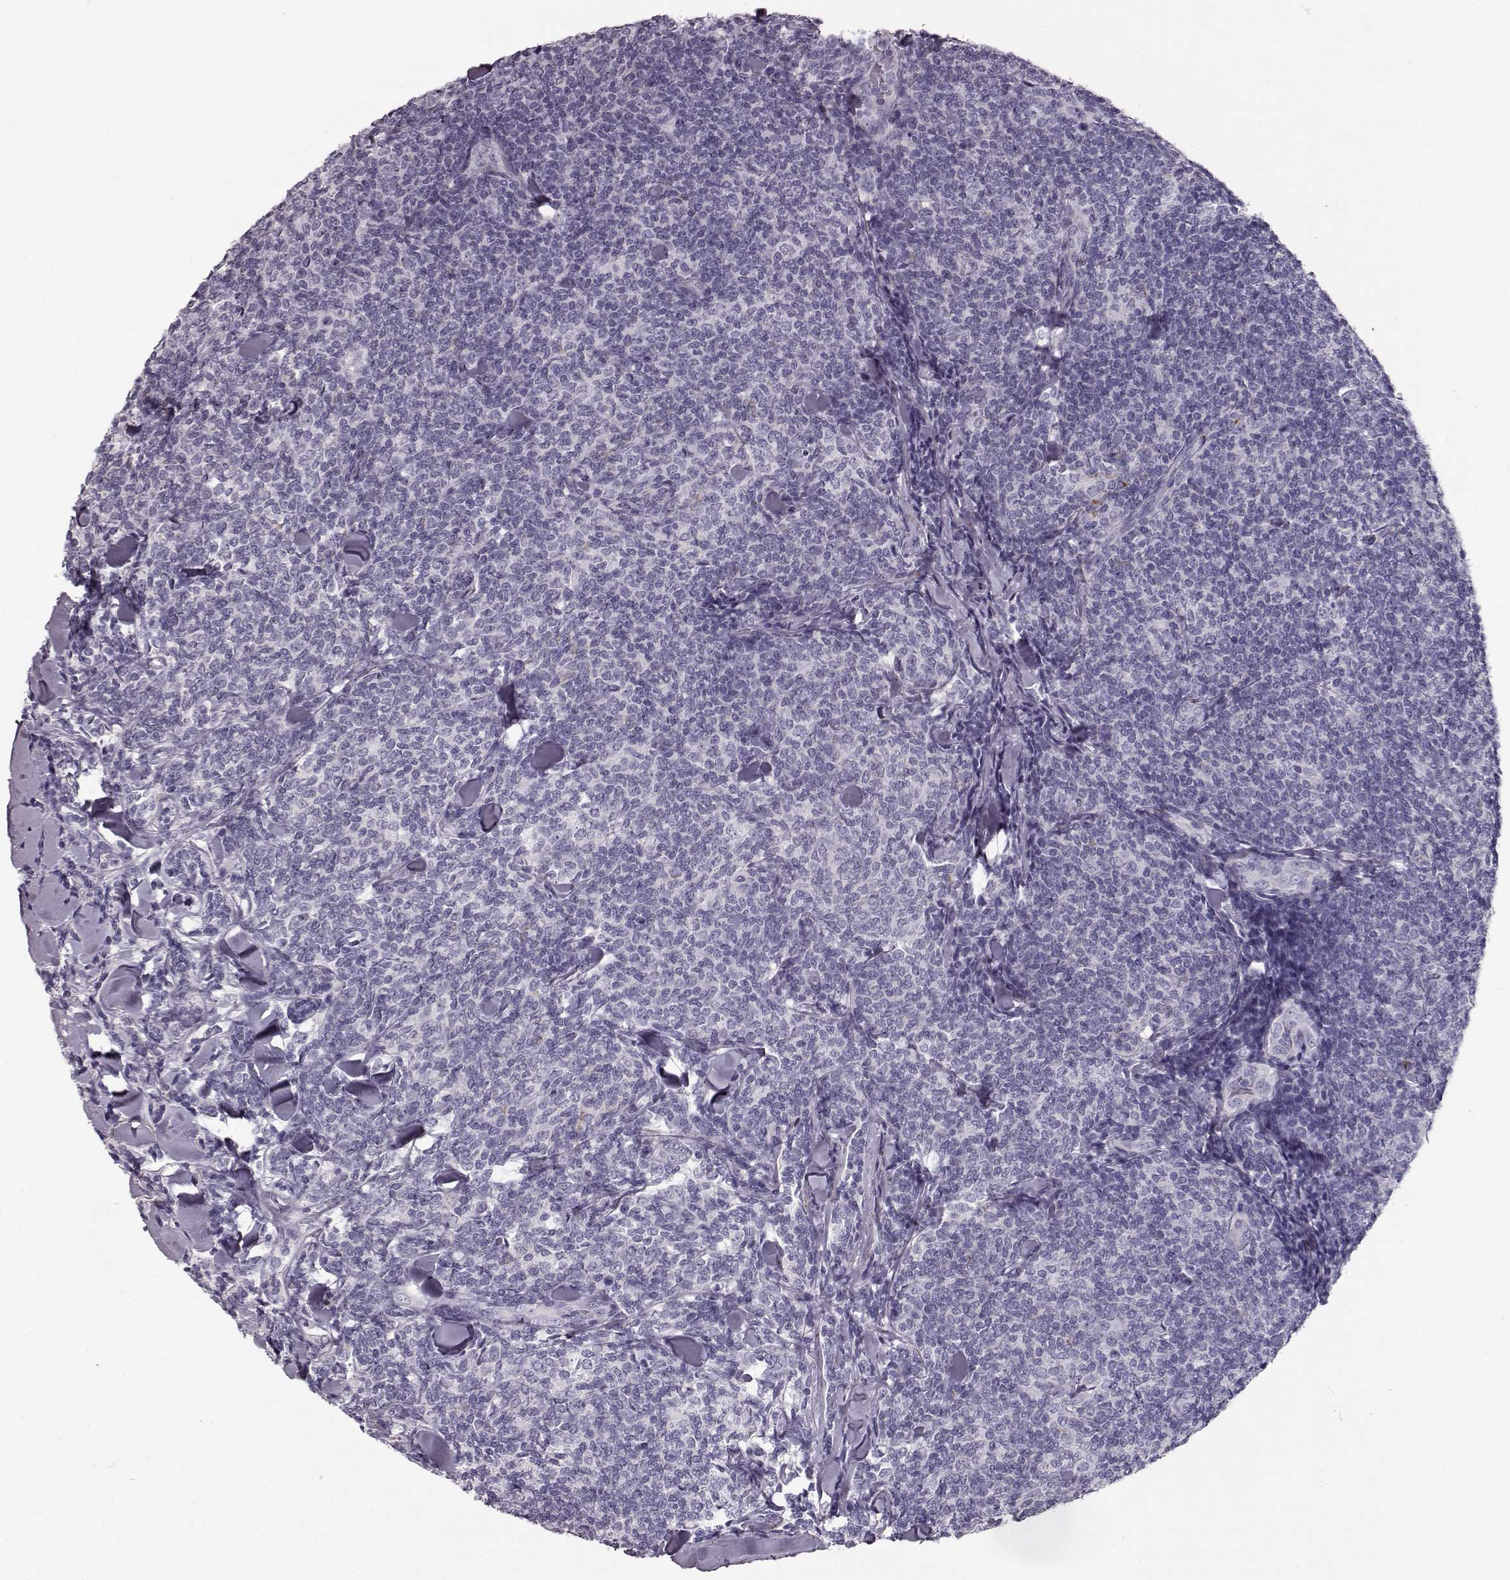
{"staining": {"intensity": "negative", "quantity": "none", "location": "none"}, "tissue": "lymphoma", "cell_type": "Tumor cells", "image_type": "cancer", "snomed": [{"axis": "morphology", "description": "Malignant lymphoma, non-Hodgkin's type, Low grade"}, {"axis": "topography", "description": "Lymph node"}], "caption": "Tumor cells are negative for protein expression in human malignant lymphoma, non-Hodgkin's type (low-grade).", "gene": "CCL19", "patient": {"sex": "female", "age": 56}}